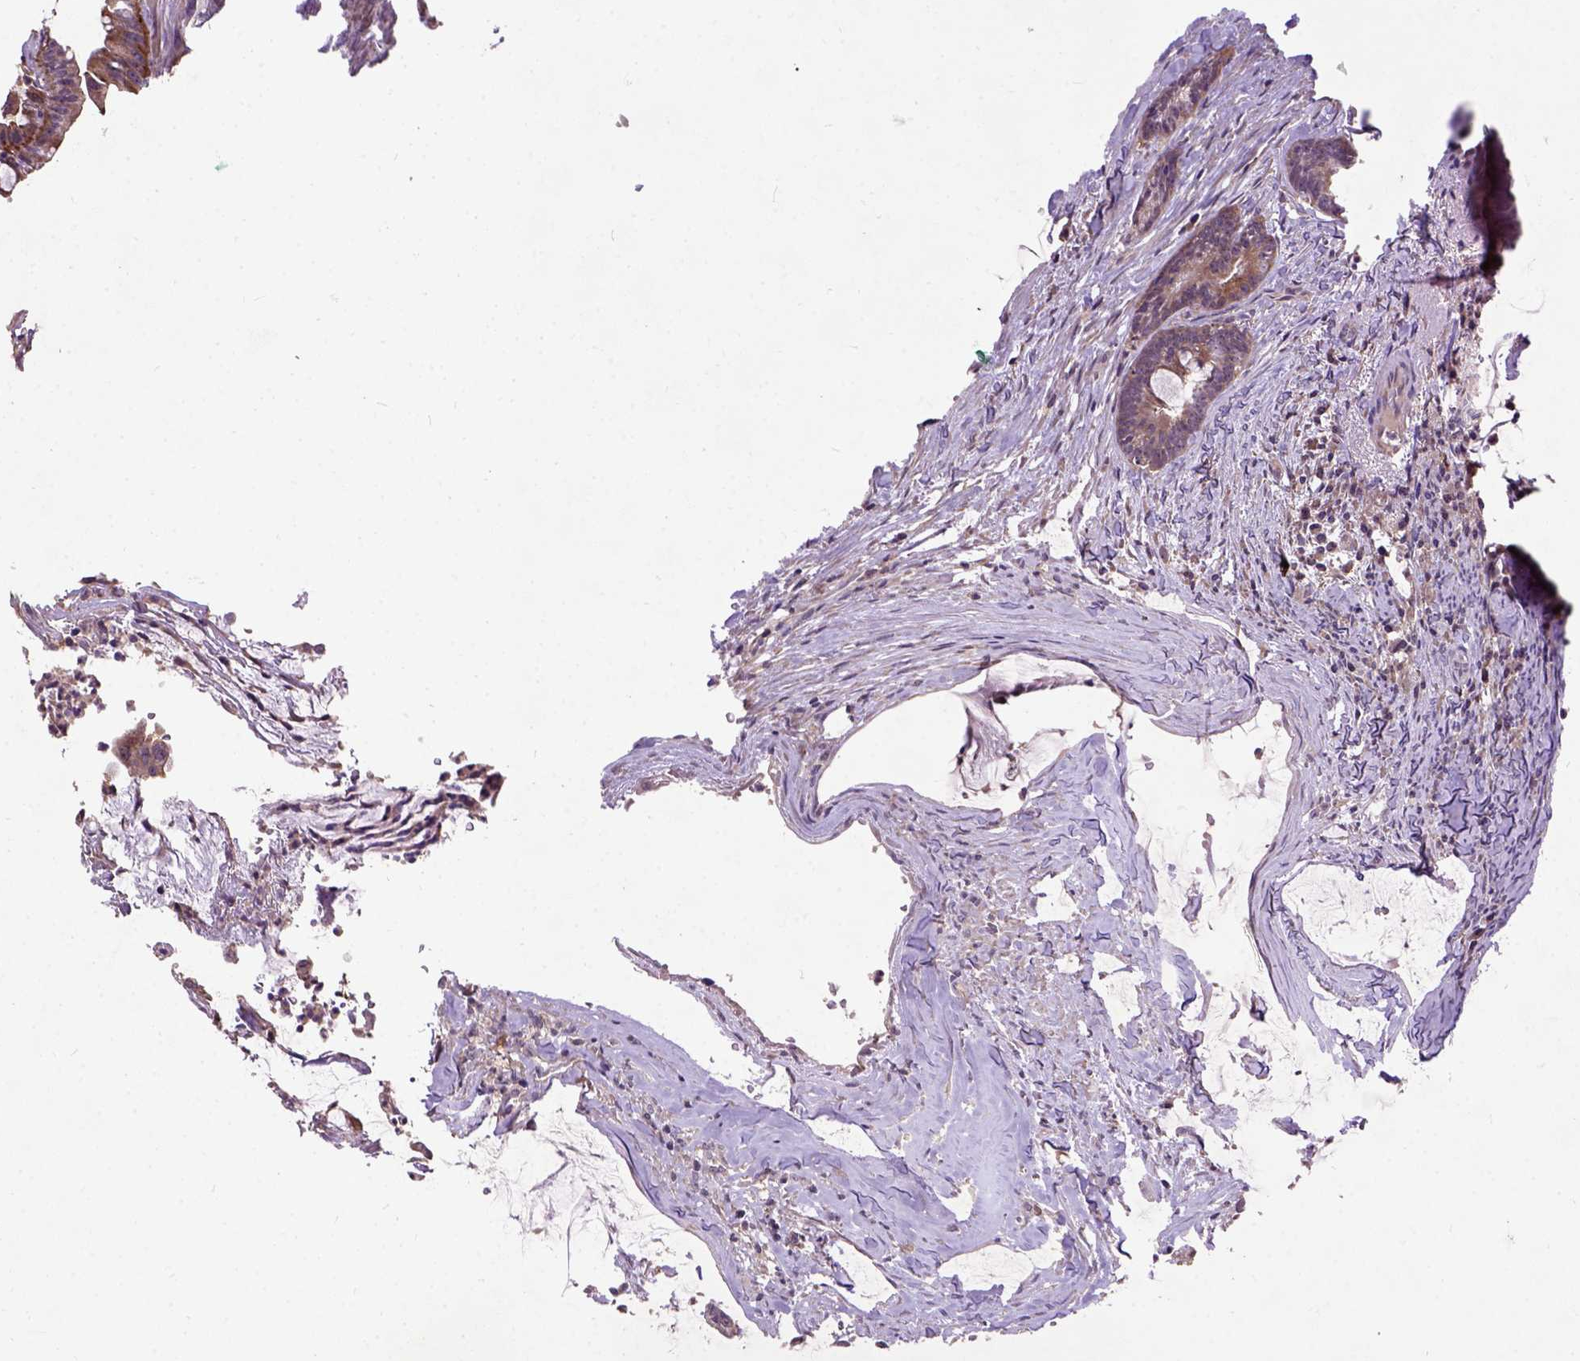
{"staining": {"intensity": "moderate", "quantity": ">75%", "location": "cytoplasmic/membranous"}, "tissue": "colorectal cancer", "cell_type": "Tumor cells", "image_type": "cancer", "snomed": [{"axis": "morphology", "description": "Adenocarcinoma, NOS"}, {"axis": "topography", "description": "Colon"}], "caption": "Protein staining of colorectal cancer (adenocarcinoma) tissue displays moderate cytoplasmic/membranous expression in about >75% of tumor cells. Nuclei are stained in blue.", "gene": "KBTBD8", "patient": {"sex": "male", "age": 62}}